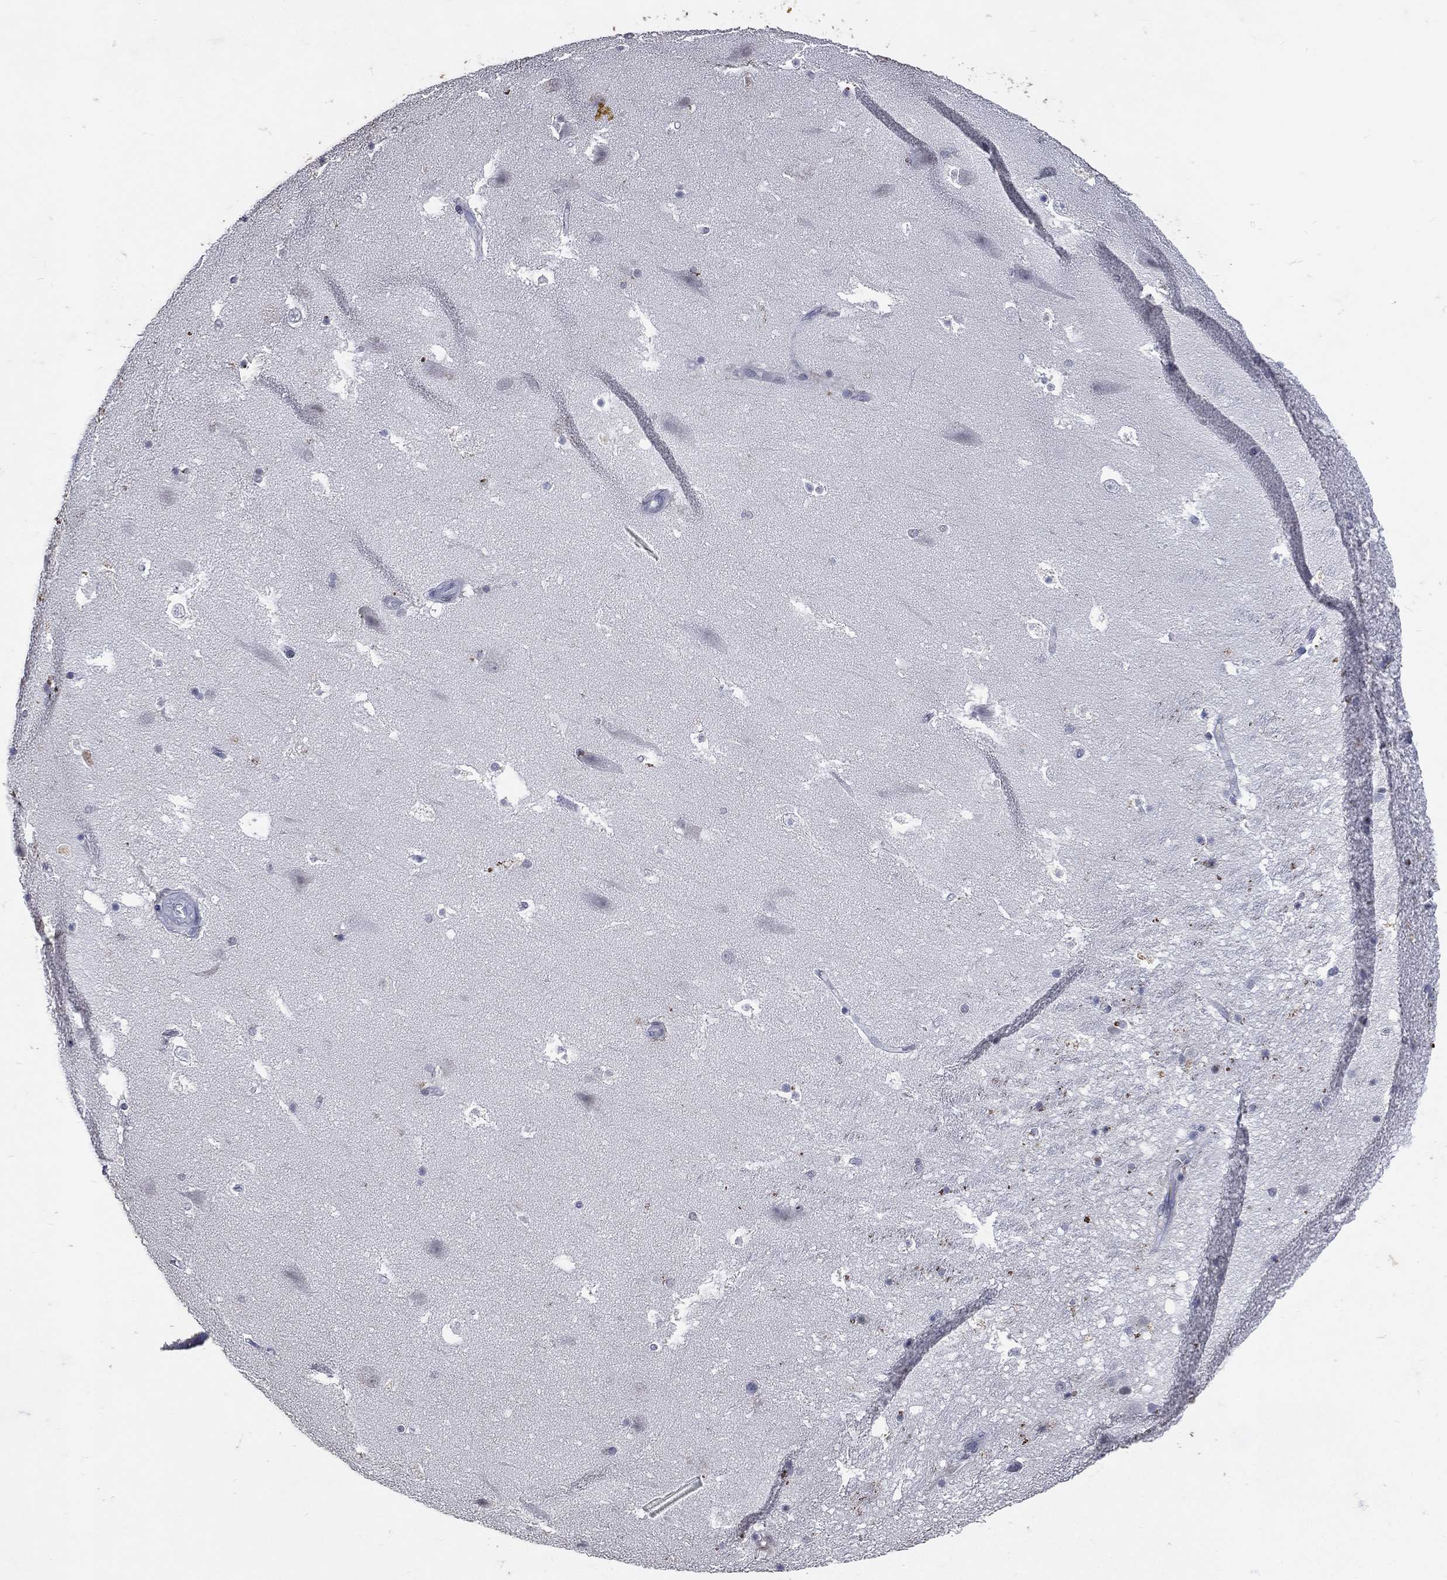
{"staining": {"intensity": "negative", "quantity": "none", "location": "none"}, "tissue": "hippocampus", "cell_type": "Glial cells", "image_type": "normal", "snomed": [{"axis": "morphology", "description": "Normal tissue, NOS"}, {"axis": "topography", "description": "Hippocampus"}], "caption": "High magnification brightfield microscopy of normal hippocampus stained with DAB (3,3'-diaminobenzidine) (brown) and counterstained with hematoxylin (blue): glial cells show no significant staining.", "gene": "SLC34A2", "patient": {"sex": "male", "age": 51}}